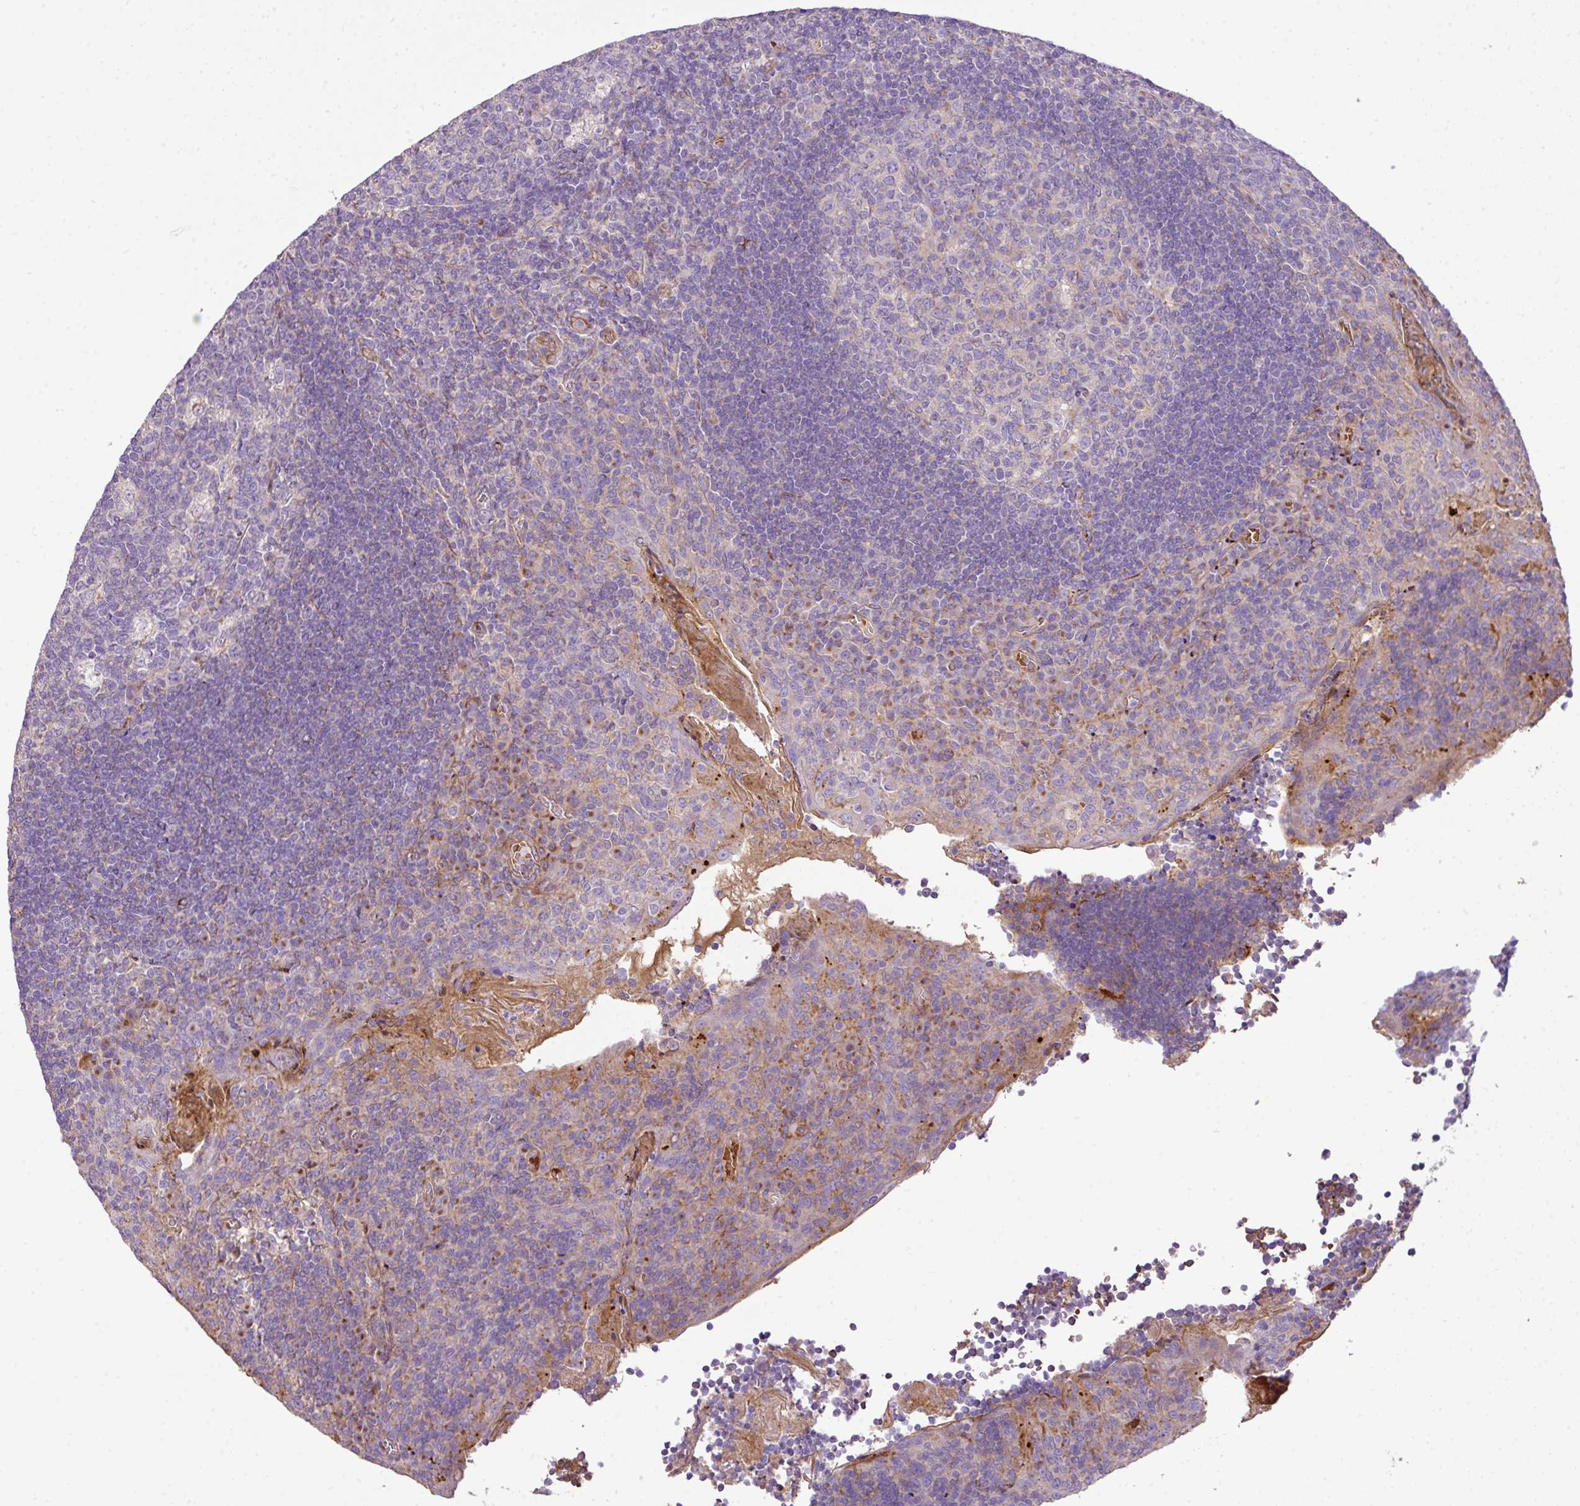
{"staining": {"intensity": "negative", "quantity": "none", "location": "none"}, "tissue": "tonsil", "cell_type": "Germinal center cells", "image_type": "normal", "snomed": [{"axis": "morphology", "description": "Normal tissue, NOS"}, {"axis": "topography", "description": "Tonsil"}], "caption": "Germinal center cells are negative for brown protein staining in unremarkable tonsil. The staining is performed using DAB brown chromogen with nuclei counter-stained in using hematoxylin.", "gene": "CTXN2", "patient": {"sex": "male", "age": 17}}